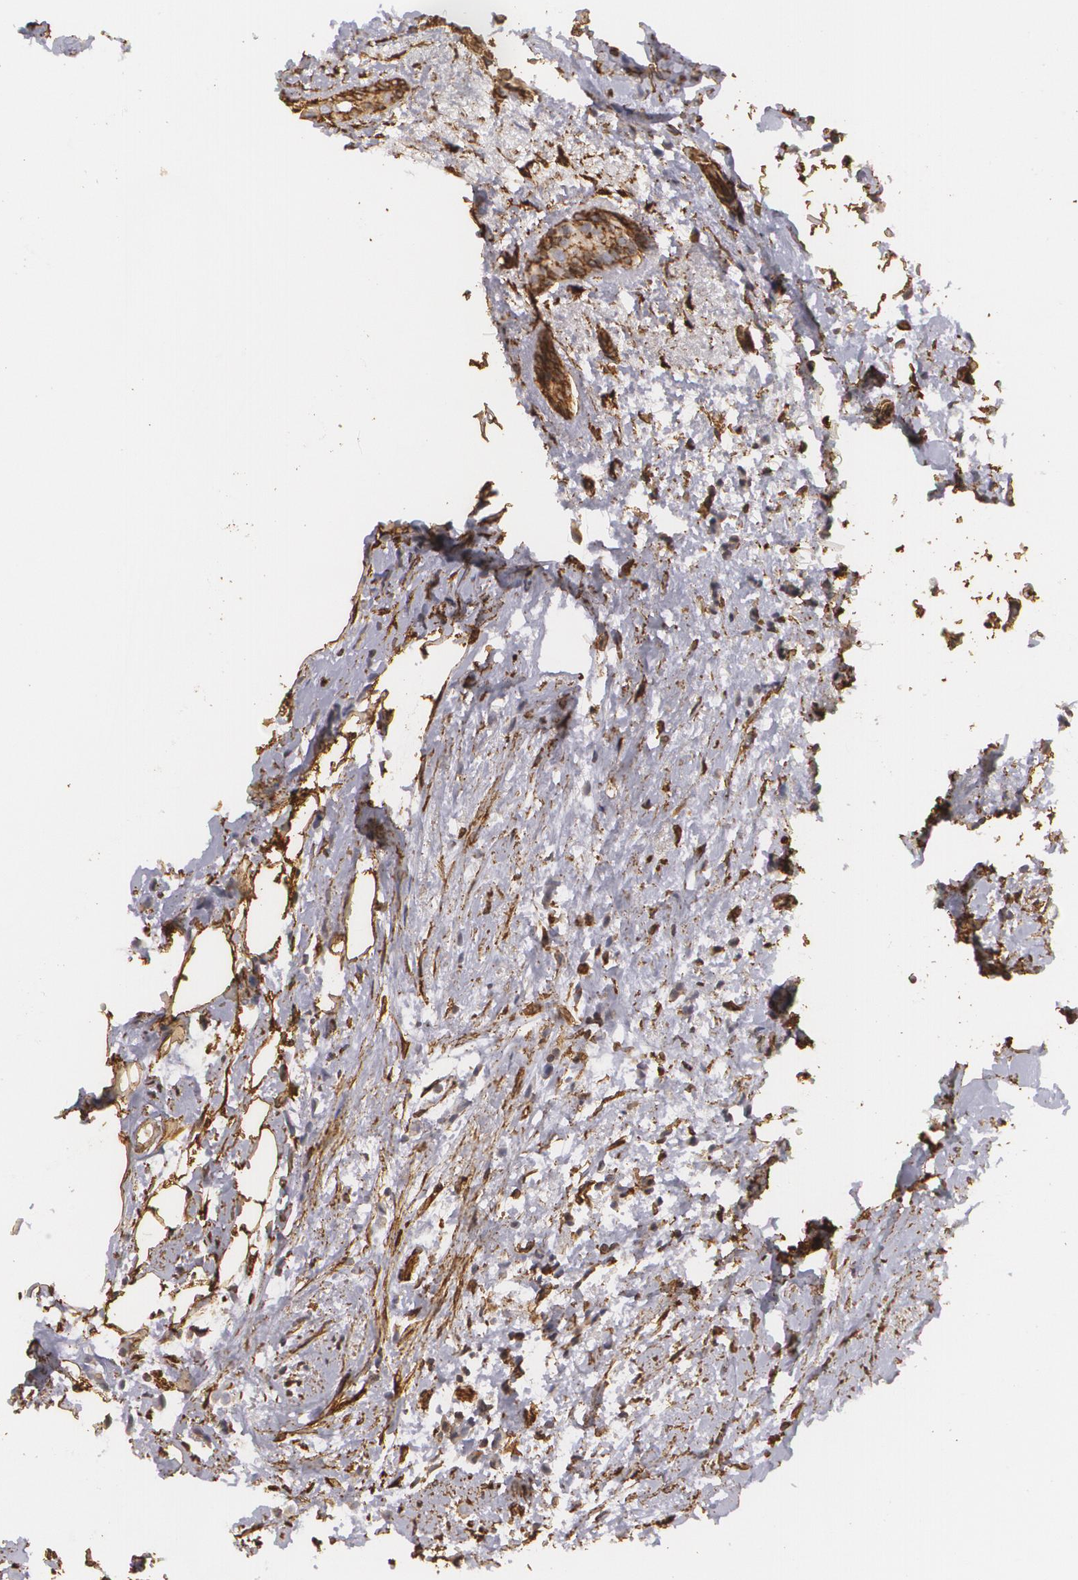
{"staining": {"intensity": "weak", "quantity": "25%-75%", "location": "cytoplasmic/membranous"}, "tissue": "breast cancer", "cell_type": "Tumor cells", "image_type": "cancer", "snomed": [{"axis": "morphology", "description": "Lobular carcinoma"}, {"axis": "topography", "description": "Breast"}], "caption": "This image displays immunohistochemistry staining of human breast cancer (lobular carcinoma), with low weak cytoplasmic/membranous positivity in approximately 25%-75% of tumor cells.", "gene": "CYB5R3", "patient": {"sex": "female", "age": 56}}